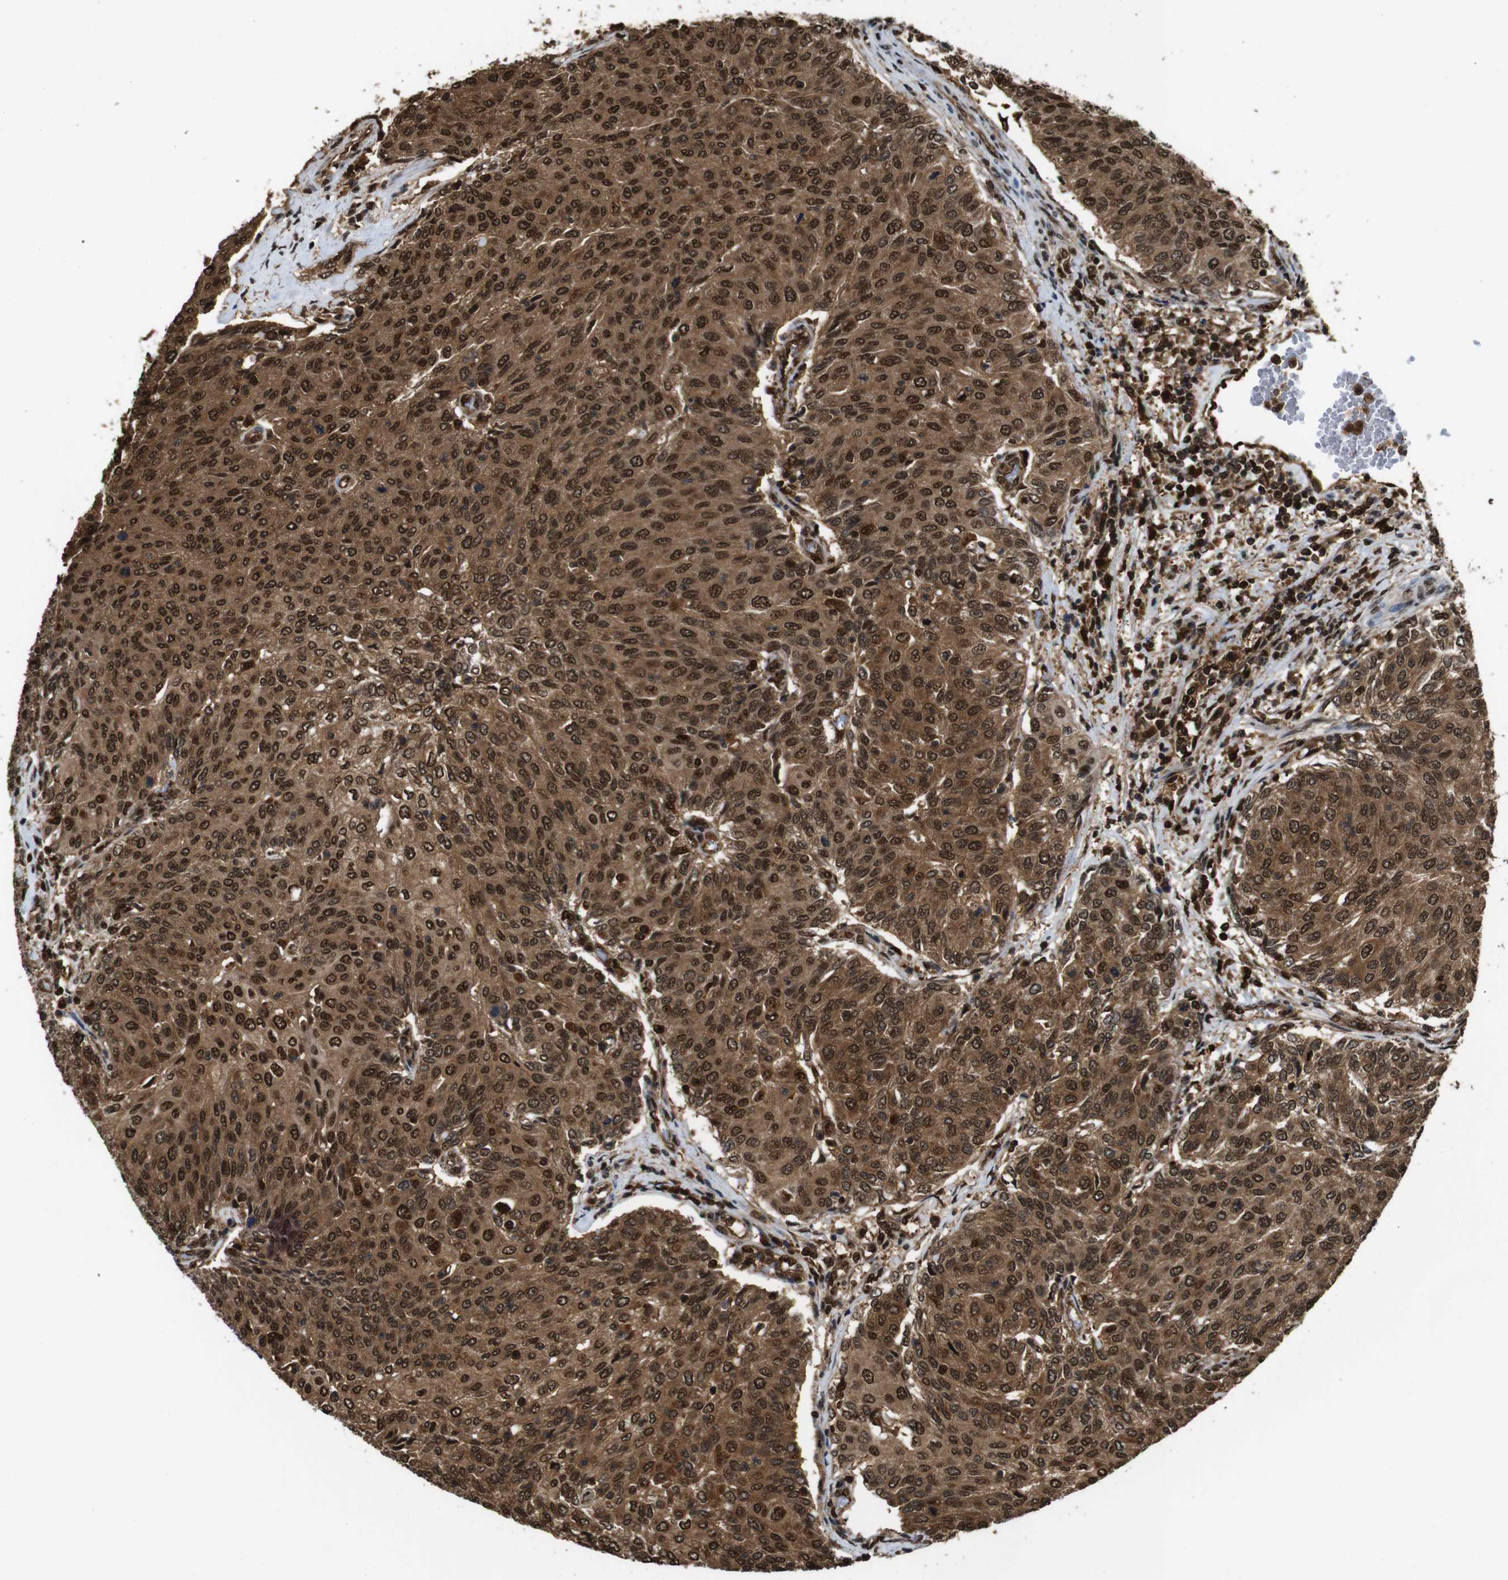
{"staining": {"intensity": "strong", "quantity": ">75%", "location": "cytoplasmic/membranous,nuclear"}, "tissue": "urothelial cancer", "cell_type": "Tumor cells", "image_type": "cancer", "snomed": [{"axis": "morphology", "description": "Urothelial carcinoma, Low grade"}, {"axis": "topography", "description": "Urinary bladder"}], "caption": "A high-resolution histopathology image shows immunohistochemistry (IHC) staining of urothelial carcinoma (low-grade), which demonstrates strong cytoplasmic/membranous and nuclear positivity in approximately >75% of tumor cells.", "gene": "VCP", "patient": {"sex": "female", "age": 79}}